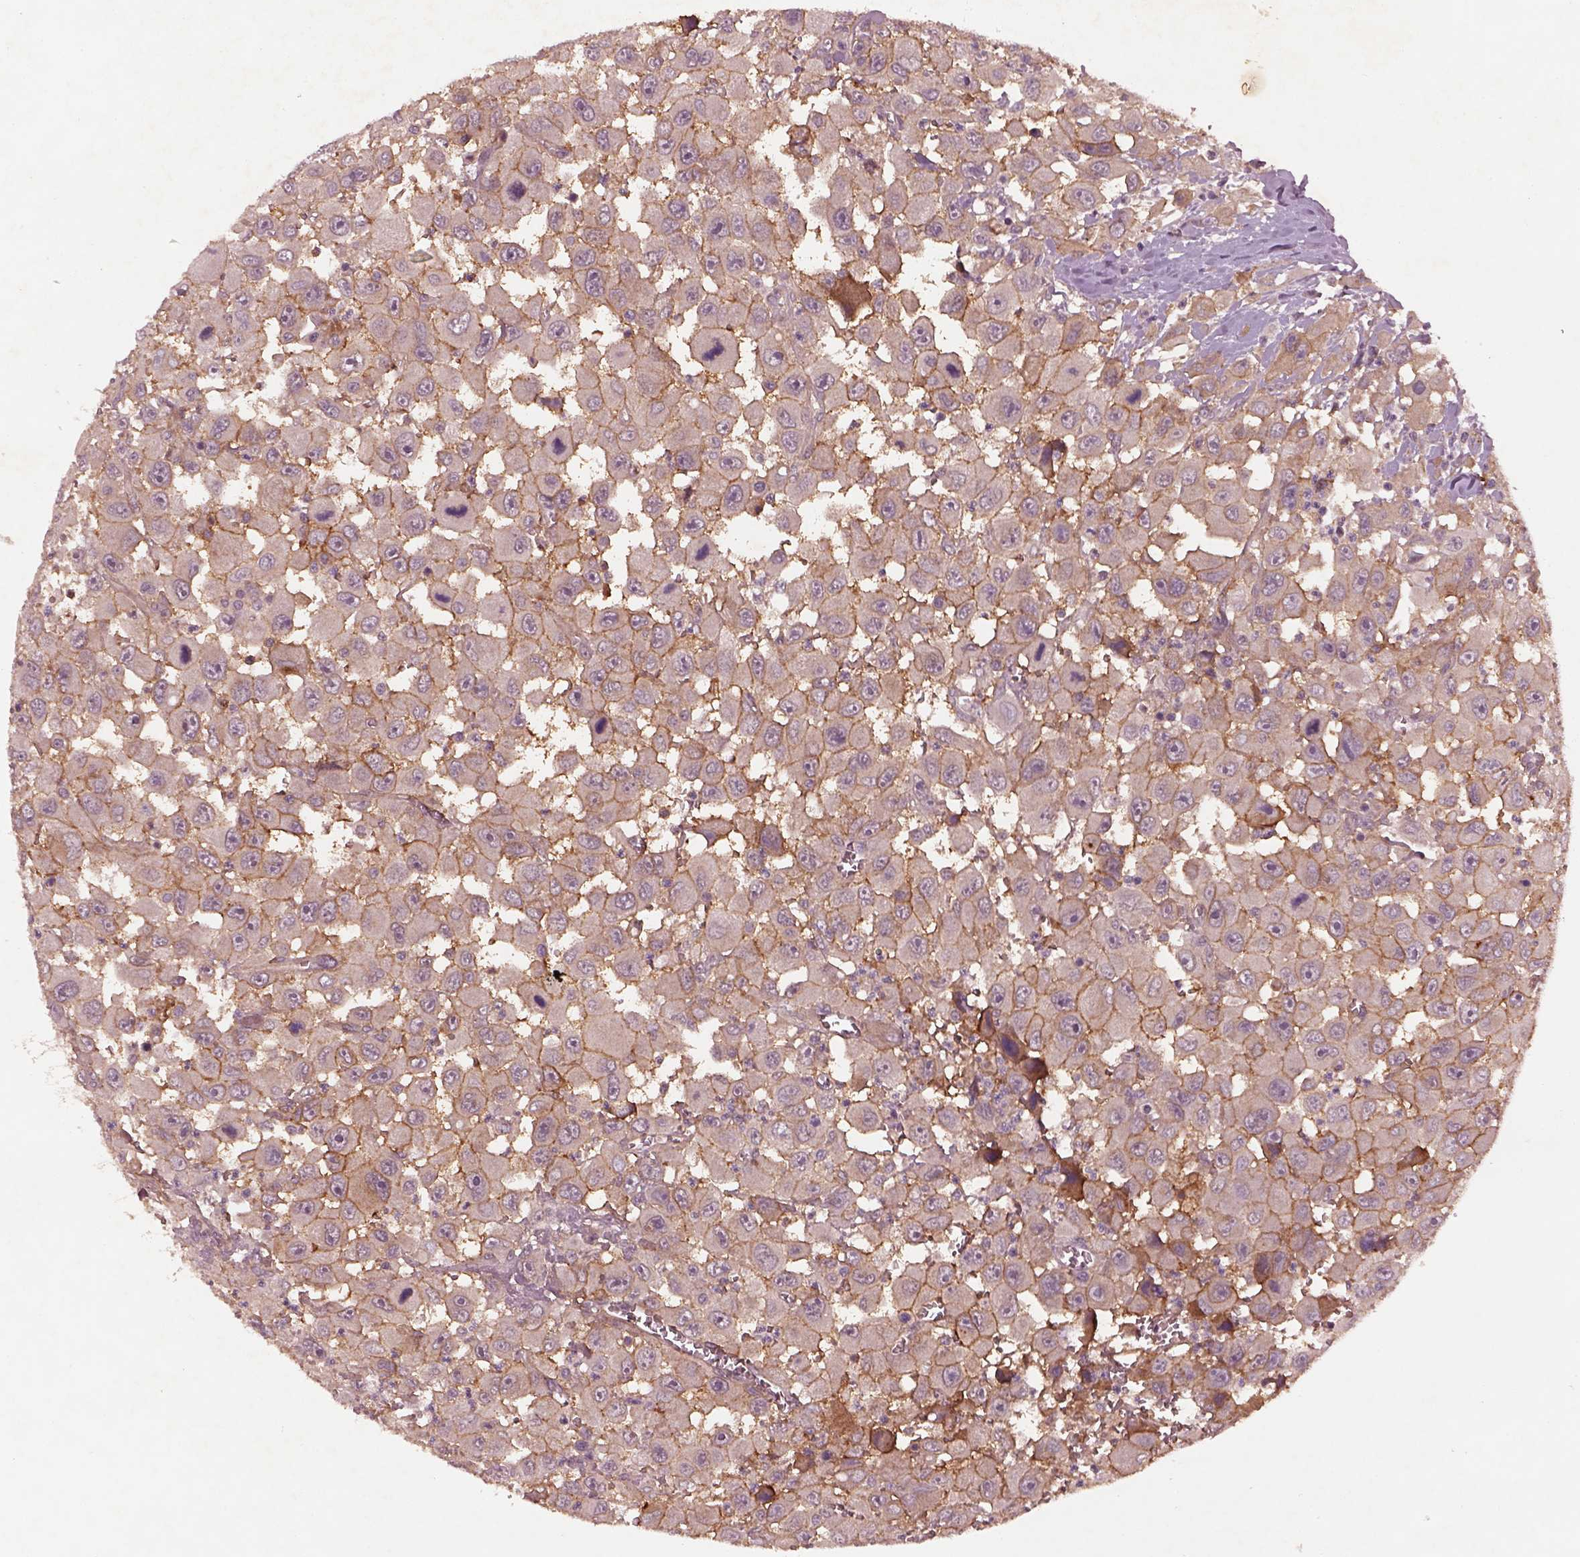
{"staining": {"intensity": "moderate", "quantity": ">75%", "location": "cytoplasmic/membranous"}, "tissue": "head and neck cancer", "cell_type": "Tumor cells", "image_type": "cancer", "snomed": [{"axis": "morphology", "description": "Squamous cell carcinoma, NOS"}, {"axis": "morphology", "description": "Squamous cell carcinoma, metastatic, NOS"}, {"axis": "topography", "description": "Oral tissue"}, {"axis": "topography", "description": "Head-Neck"}], "caption": "Protein analysis of head and neck cancer (squamous cell carcinoma) tissue demonstrates moderate cytoplasmic/membranous staining in approximately >75% of tumor cells.", "gene": "FAM234A", "patient": {"sex": "female", "age": 85}}